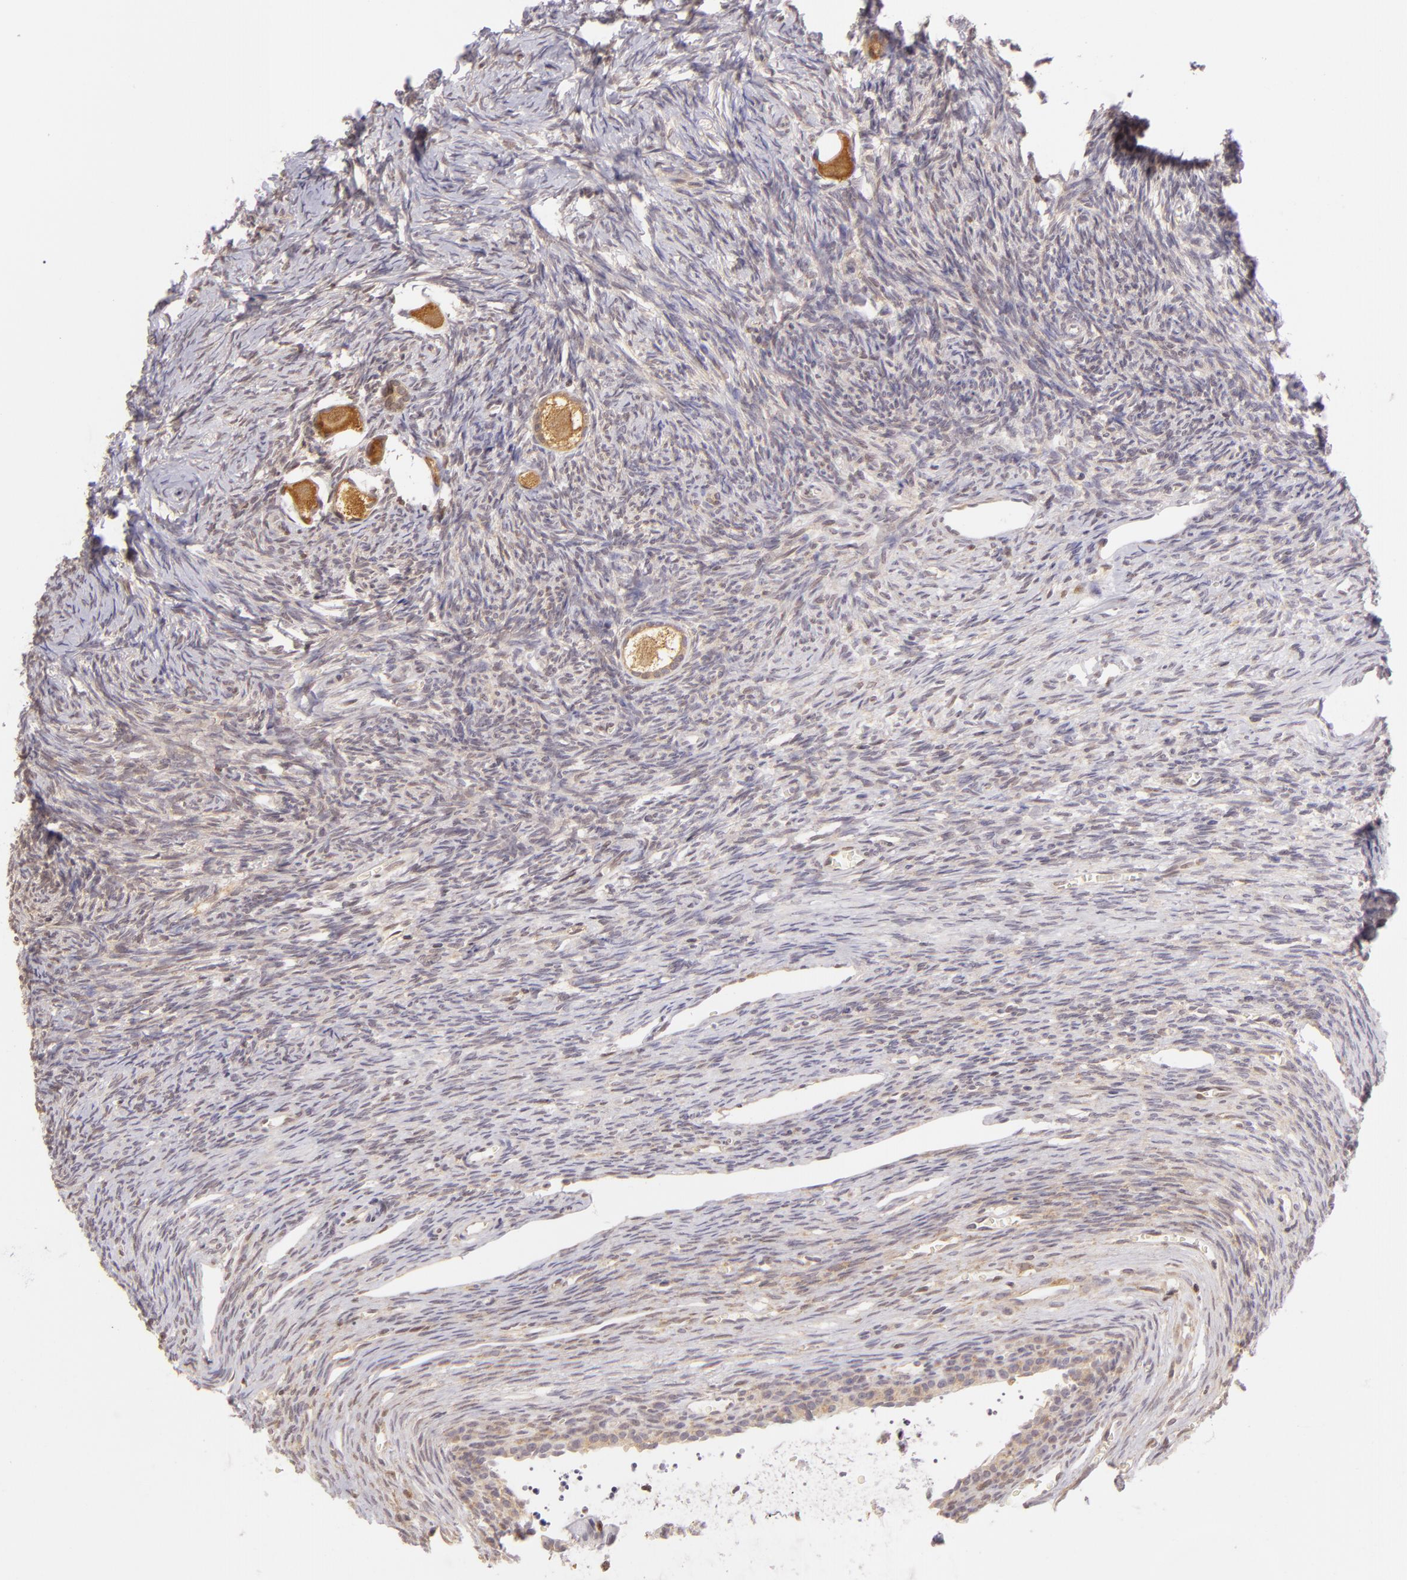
{"staining": {"intensity": "moderate", "quantity": ">75%", "location": "cytoplasmic/membranous"}, "tissue": "ovary", "cell_type": "Follicle cells", "image_type": "normal", "snomed": [{"axis": "morphology", "description": "Normal tissue, NOS"}, {"axis": "topography", "description": "Ovary"}], "caption": "A medium amount of moderate cytoplasmic/membranous staining is appreciated in approximately >75% of follicle cells in normal ovary.", "gene": "ENSG00000290315", "patient": {"sex": "female", "age": 27}}